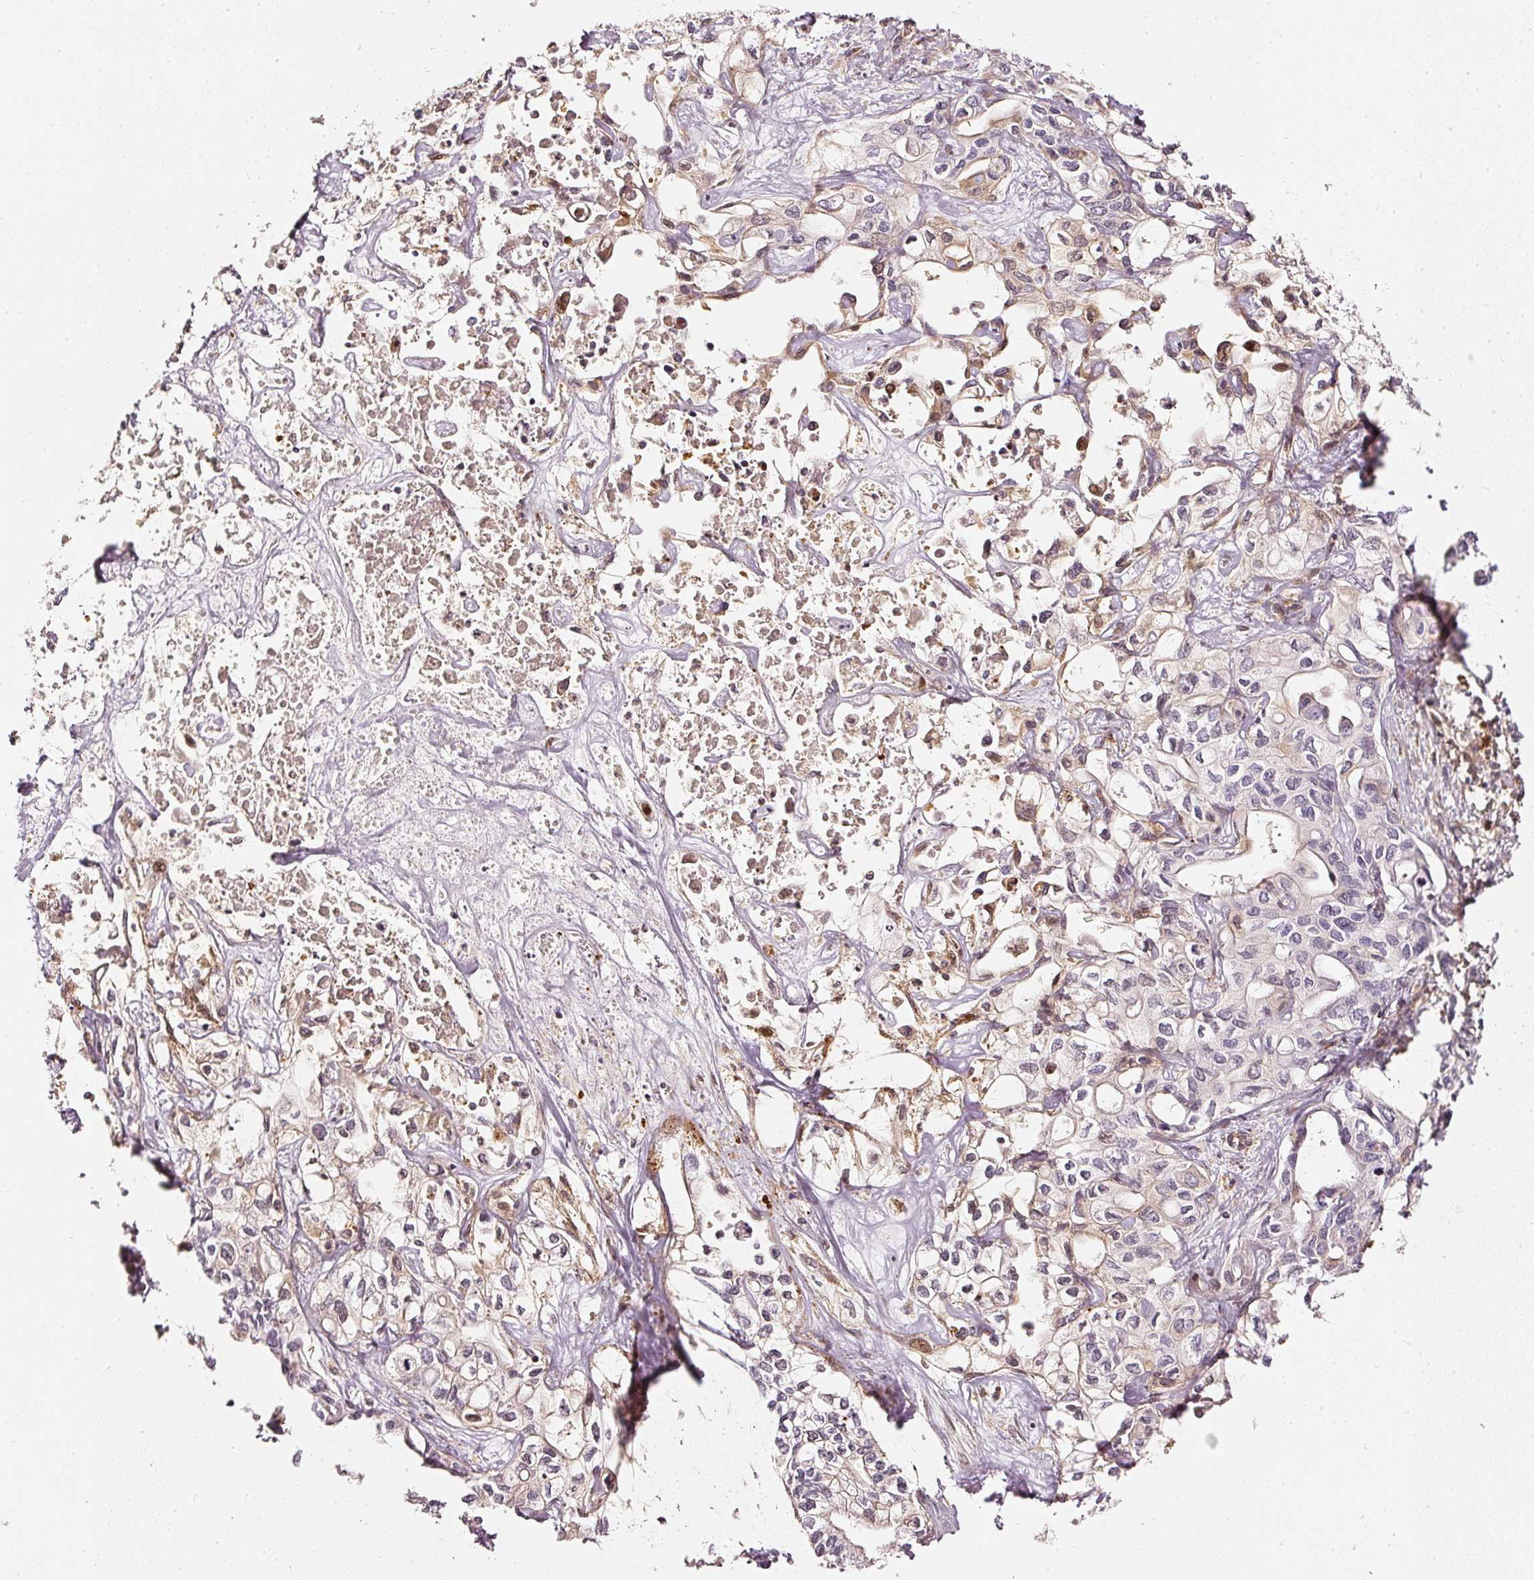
{"staining": {"intensity": "moderate", "quantity": "<25%", "location": "cytoplasmic/membranous"}, "tissue": "liver cancer", "cell_type": "Tumor cells", "image_type": "cancer", "snomed": [{"axis": "morphology", "description": "Cholangiocarcinoma"}, {"axis": "topography", "description": "Liver"}], "caption": "Immunohistochemical staining of human liver cancer displays low levels of moderate cytoplasmic/membranous staining in about <25% of tumor cells. The staining was performed using DAB (3,3'-diaminobenzidine) to visualize the protein expression in brown, while the nuclei were stained in blue with hematoxylin (Magnification: 20x).", "gene": "ASMTL", "patient": {"sex": "female", "age": 64}}